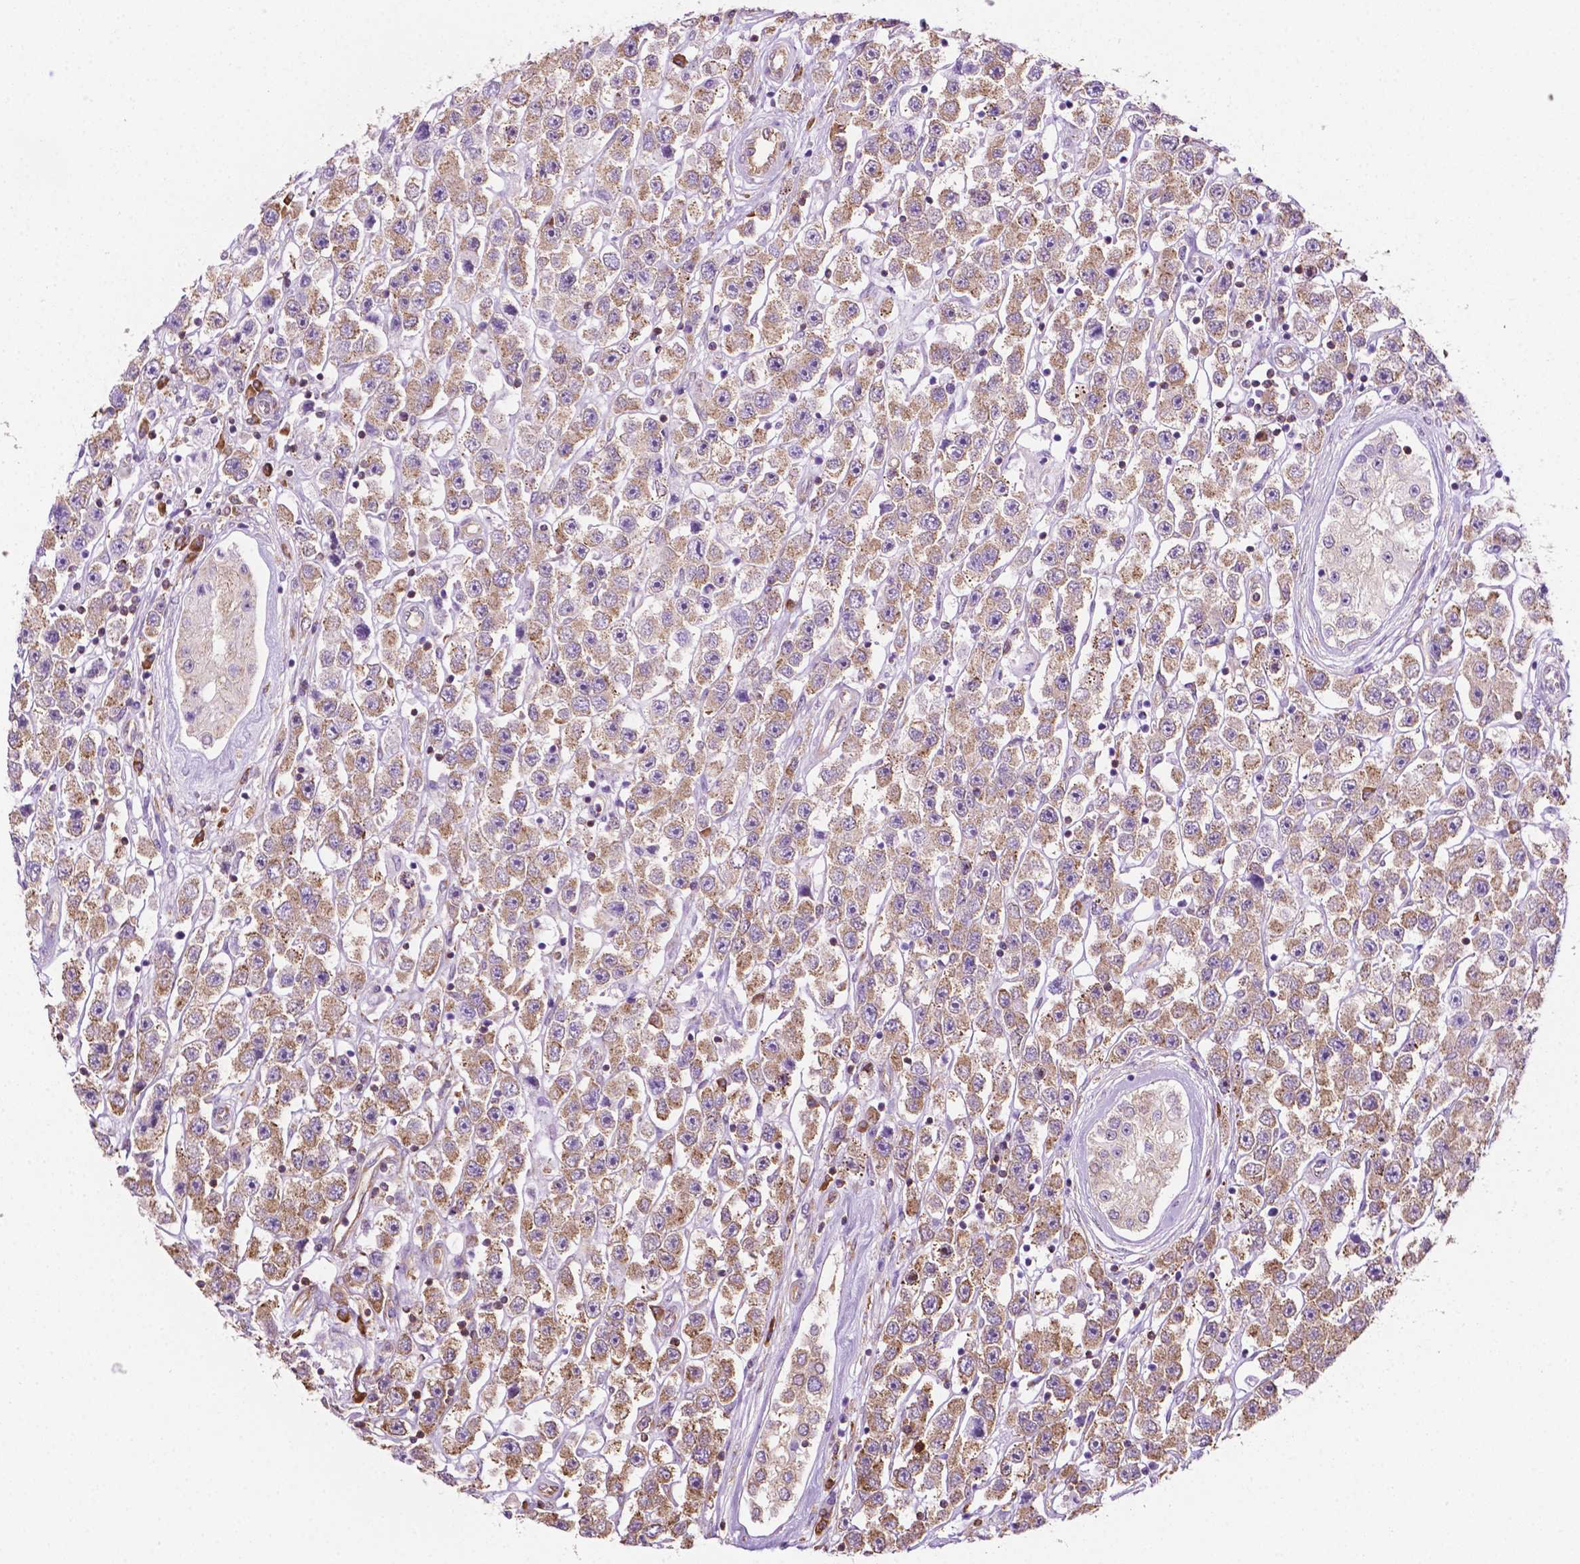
{"staining": {"intensity": "moderate", "quantity": ">75%", "location": "cytoplasmic/membranous"}, "tissue": "testis cancer", "cell_type": "Tumor cells", "image_type": "cancer", "snomed": [{"axis": "morphology", "description": "Seminoma, NOS"}, {"axis": "topography", "description": "Testis"}], "caption": "A photomicrograph of human testis cancer (seminoma) stained for a protein shows moderate cytoplasmic/membranous brown staining in tumor cells.", "gene": "RPL29", "patient": {"sex": "male", "age": 45}}